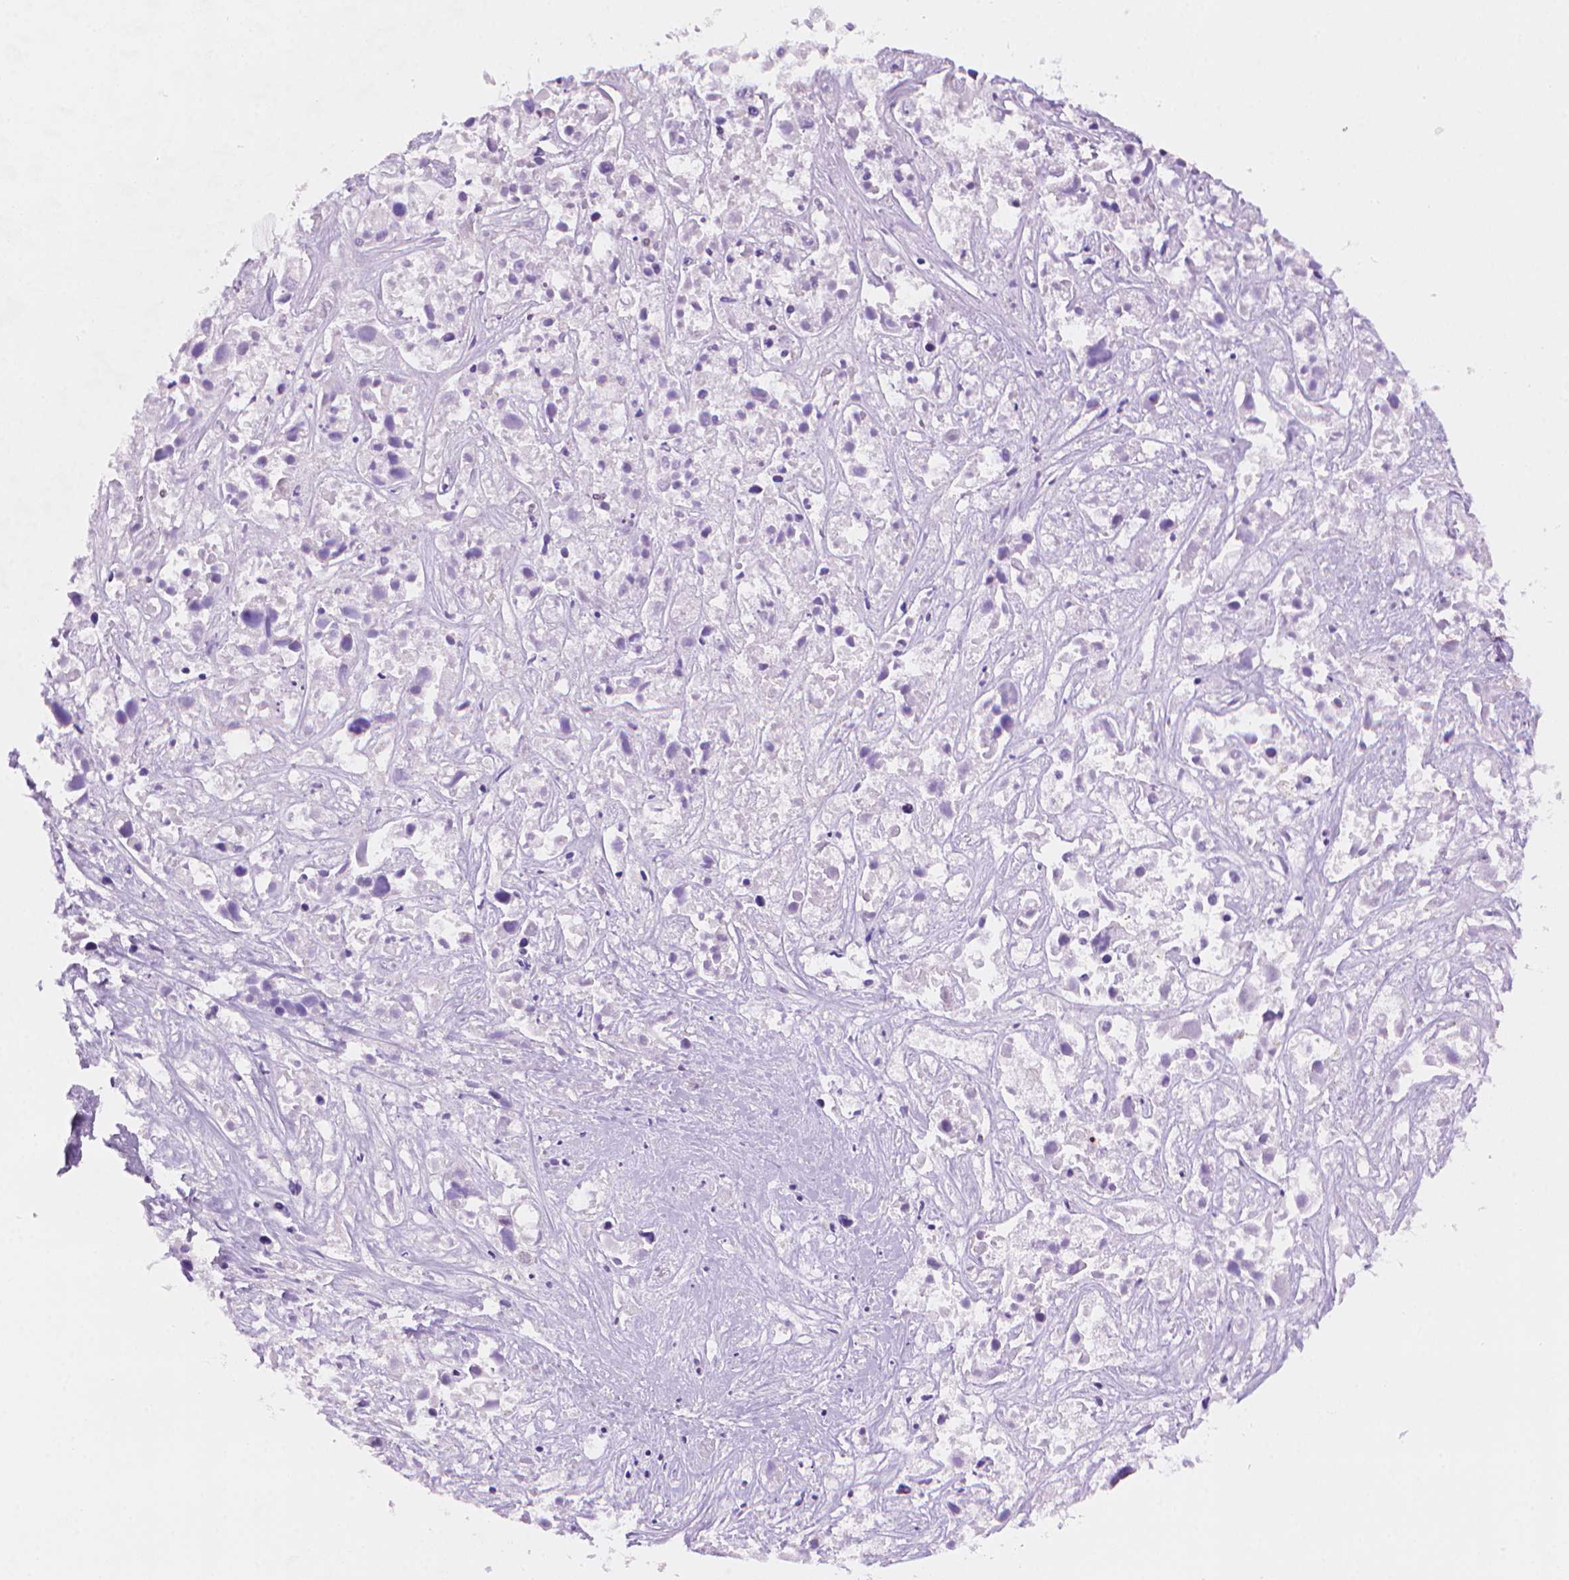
{"staining": {"intensity": "negative", "quantity": "none", "location": "none"}, "tissue": "liver cancer", "cell_type": "Tumor cells", "image_type": "cancer", "snomed": [{"axis": "morphology", "description": "Cholangiocarcinoma"}, {"axis": "topography", "description": "Liver"}], "caption": "IHC image of neoplastic tissue: liver cancer (cholangiocarcinoma) stained with DAB exhibits no significant protein positivity in tumor cells.", "gene": "UBN1", "patient": {"sex": "male", "age": 81}}